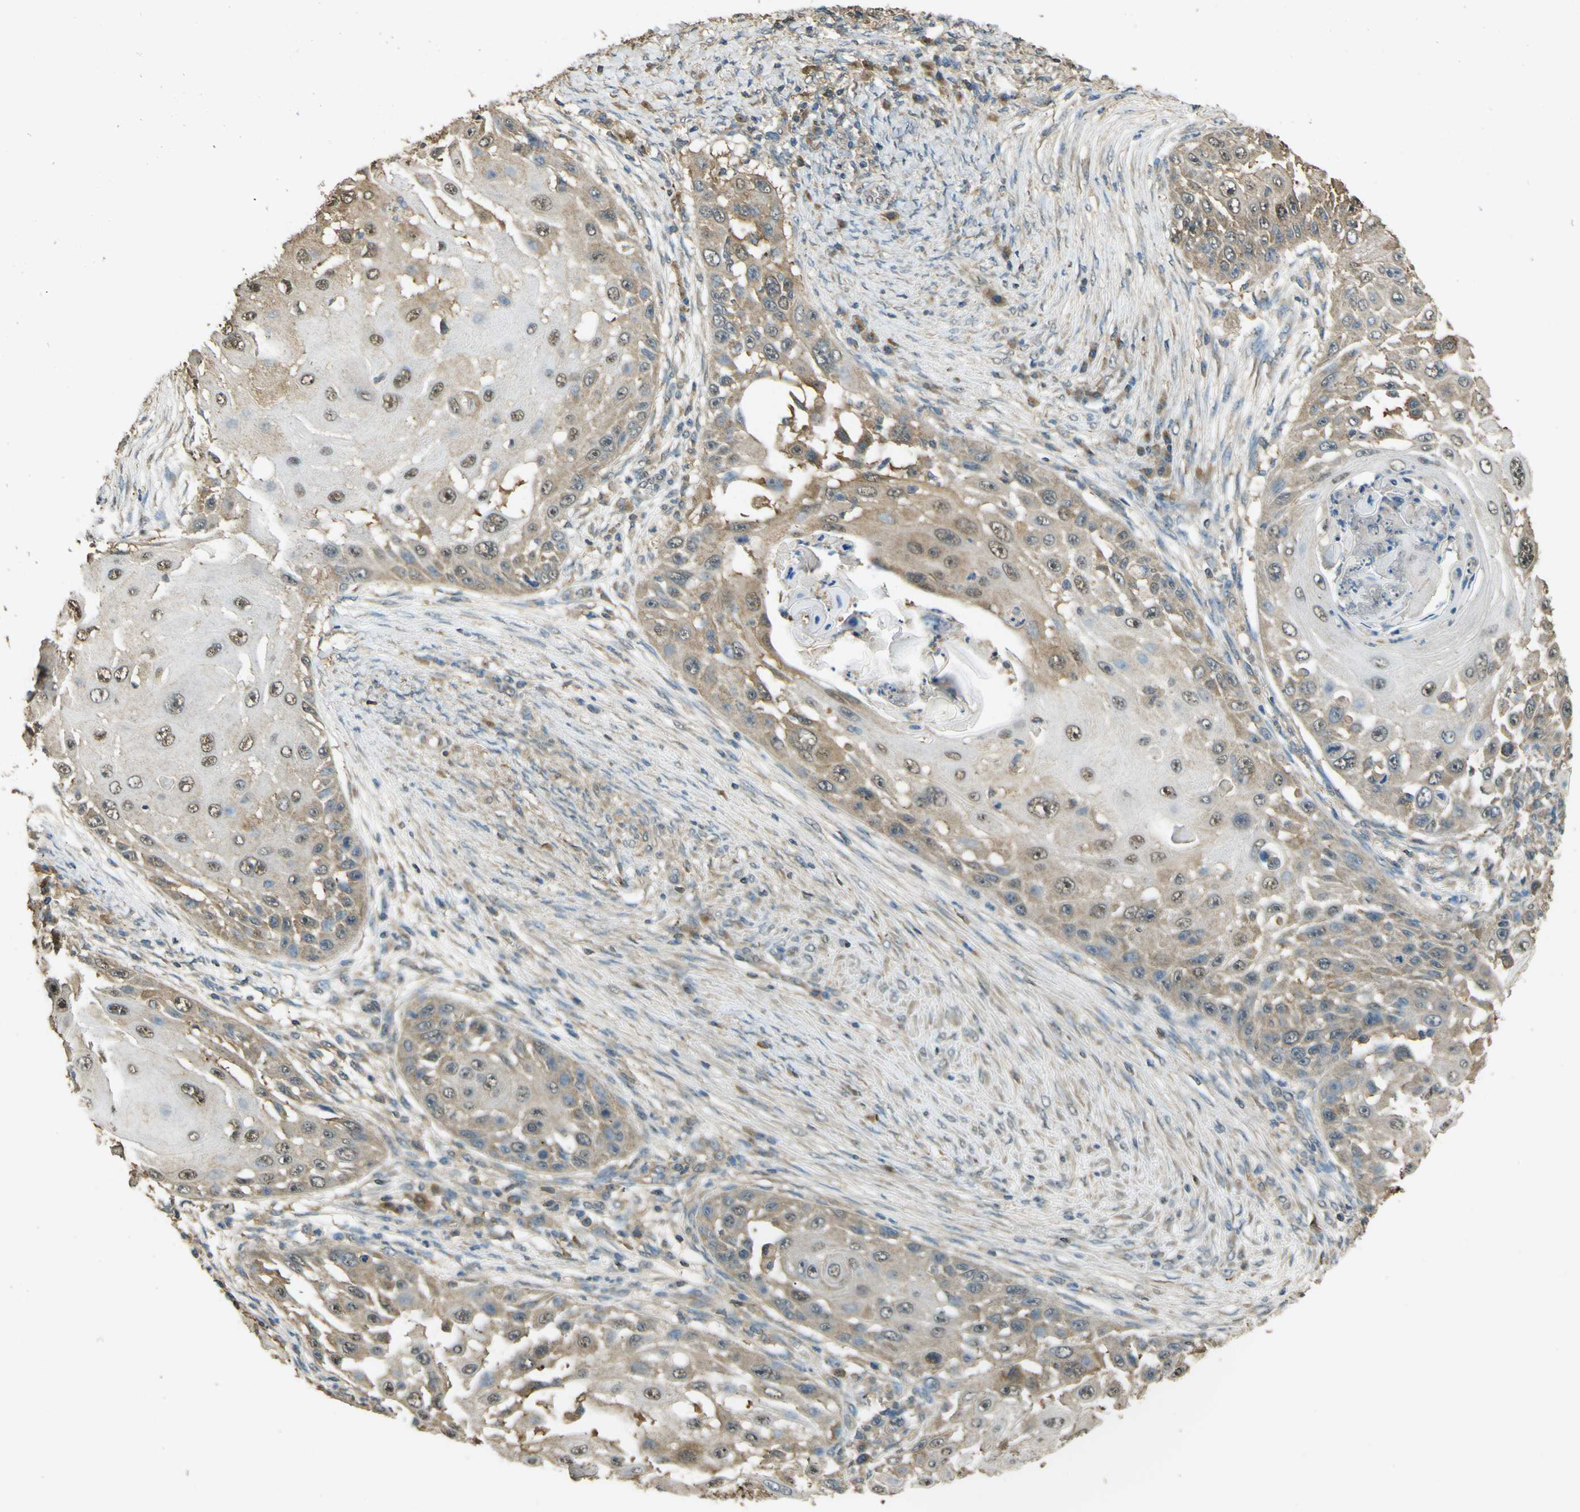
{"staining": {"intensity": "moderate", "quantity": ">75%", "location": "cytoplasmic/membranous,nuclear"}, "tissue": "skin cancer", "cell_type": "Tumor cells", "image_type": "cancer", "snomed": [{"axis": "morphology", "description": "Squamous cell carcinoma, NOS"}, {"axis": "topography", "description": "Skin"}], "caption": "Immunohistochemistry (IHC) image of squamous cell carcinoma (skin) stained for a protein (brown), which exhibits medium levels of moderate cytoplasmic/membranous and nuclear expression in about >75% of tumor cells.", "gene": "GOLGA1", "patient": {"sex": "female", "age": 44}}